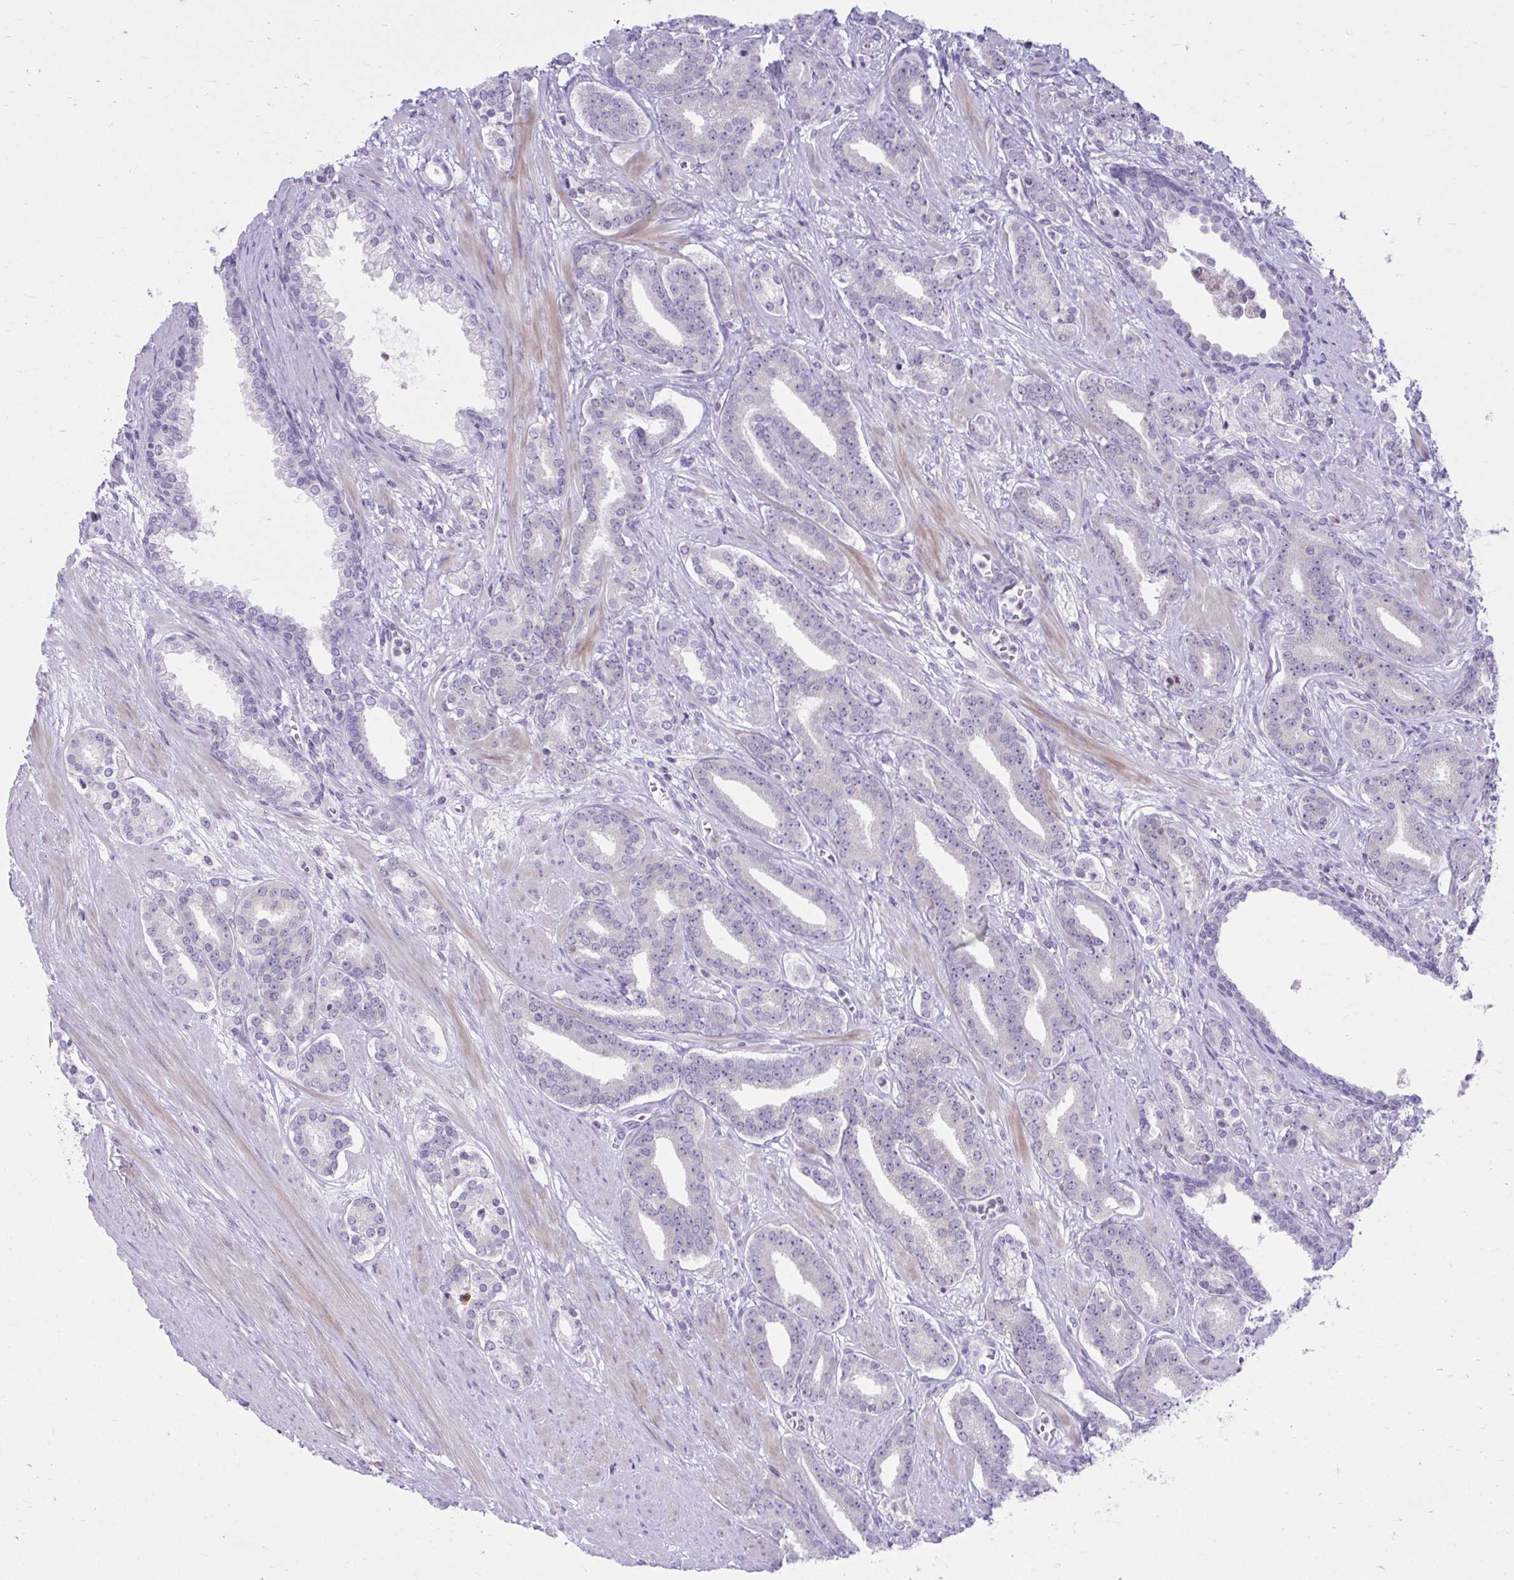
{"staining": {"intensity": "negative", "quantity": "none", "location": "none"}, "tissue": "prostate cancer", "cell_type": "Tumor cells", "image_type": "cancer", "snomed": [{"axis": "morphology", "description": "Adenocarcinoma, High grade"}, {"axis": "topography", "description": "Prostate"}], "caption": "Prostate cancer (high-grade adenocarcinoma) was stained to show a protein in brown. There is no significant staining in tumor cells. (DAB (3,3'-diaminobenzidine) immunohistochemistry (IHC) with hematoxylin counter stain).", "gene": "OR7A5", "patient": {"sex": "male", "age": 60}}